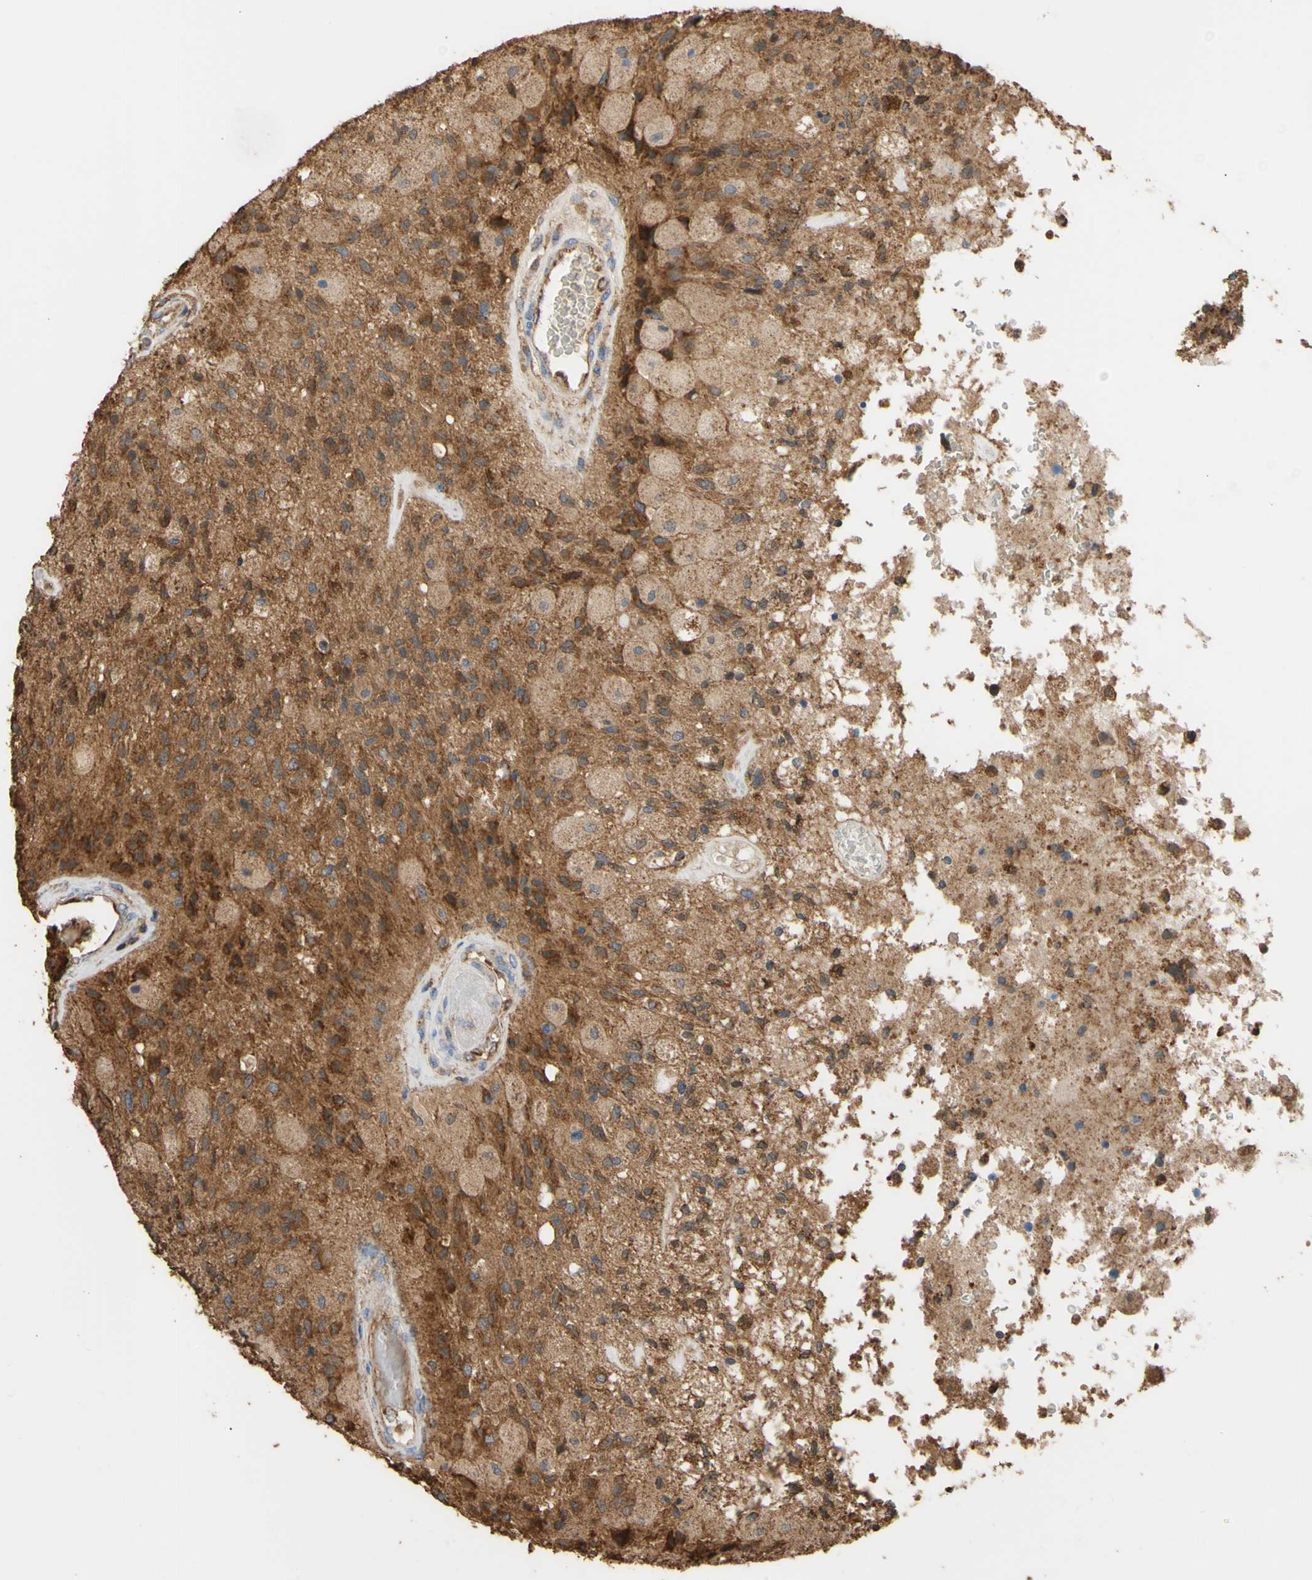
{"staining": {"intensity": "weak", "quantity": ">75%", "location": "cytoplasmic/membranous"}, "tissue": "glioma", "cell_type": "Tumor cells", "image_type": "cancer", "snomed": [{"axis": "morphology", "description": "Normal tissue, NOS"}, {"axis": "morphology", "description": "Glioma, malignant, High grade"}, {"axis": "topography", "description": "Cerebral cortex"}], "caption": "High-grade glioma (malignant) tissue shows weak cytoplasmic/membranous positivity in about >75% of tumor cells", "gene": "ALDH9A1", "patient": {"sex": "male", "age": 77}}